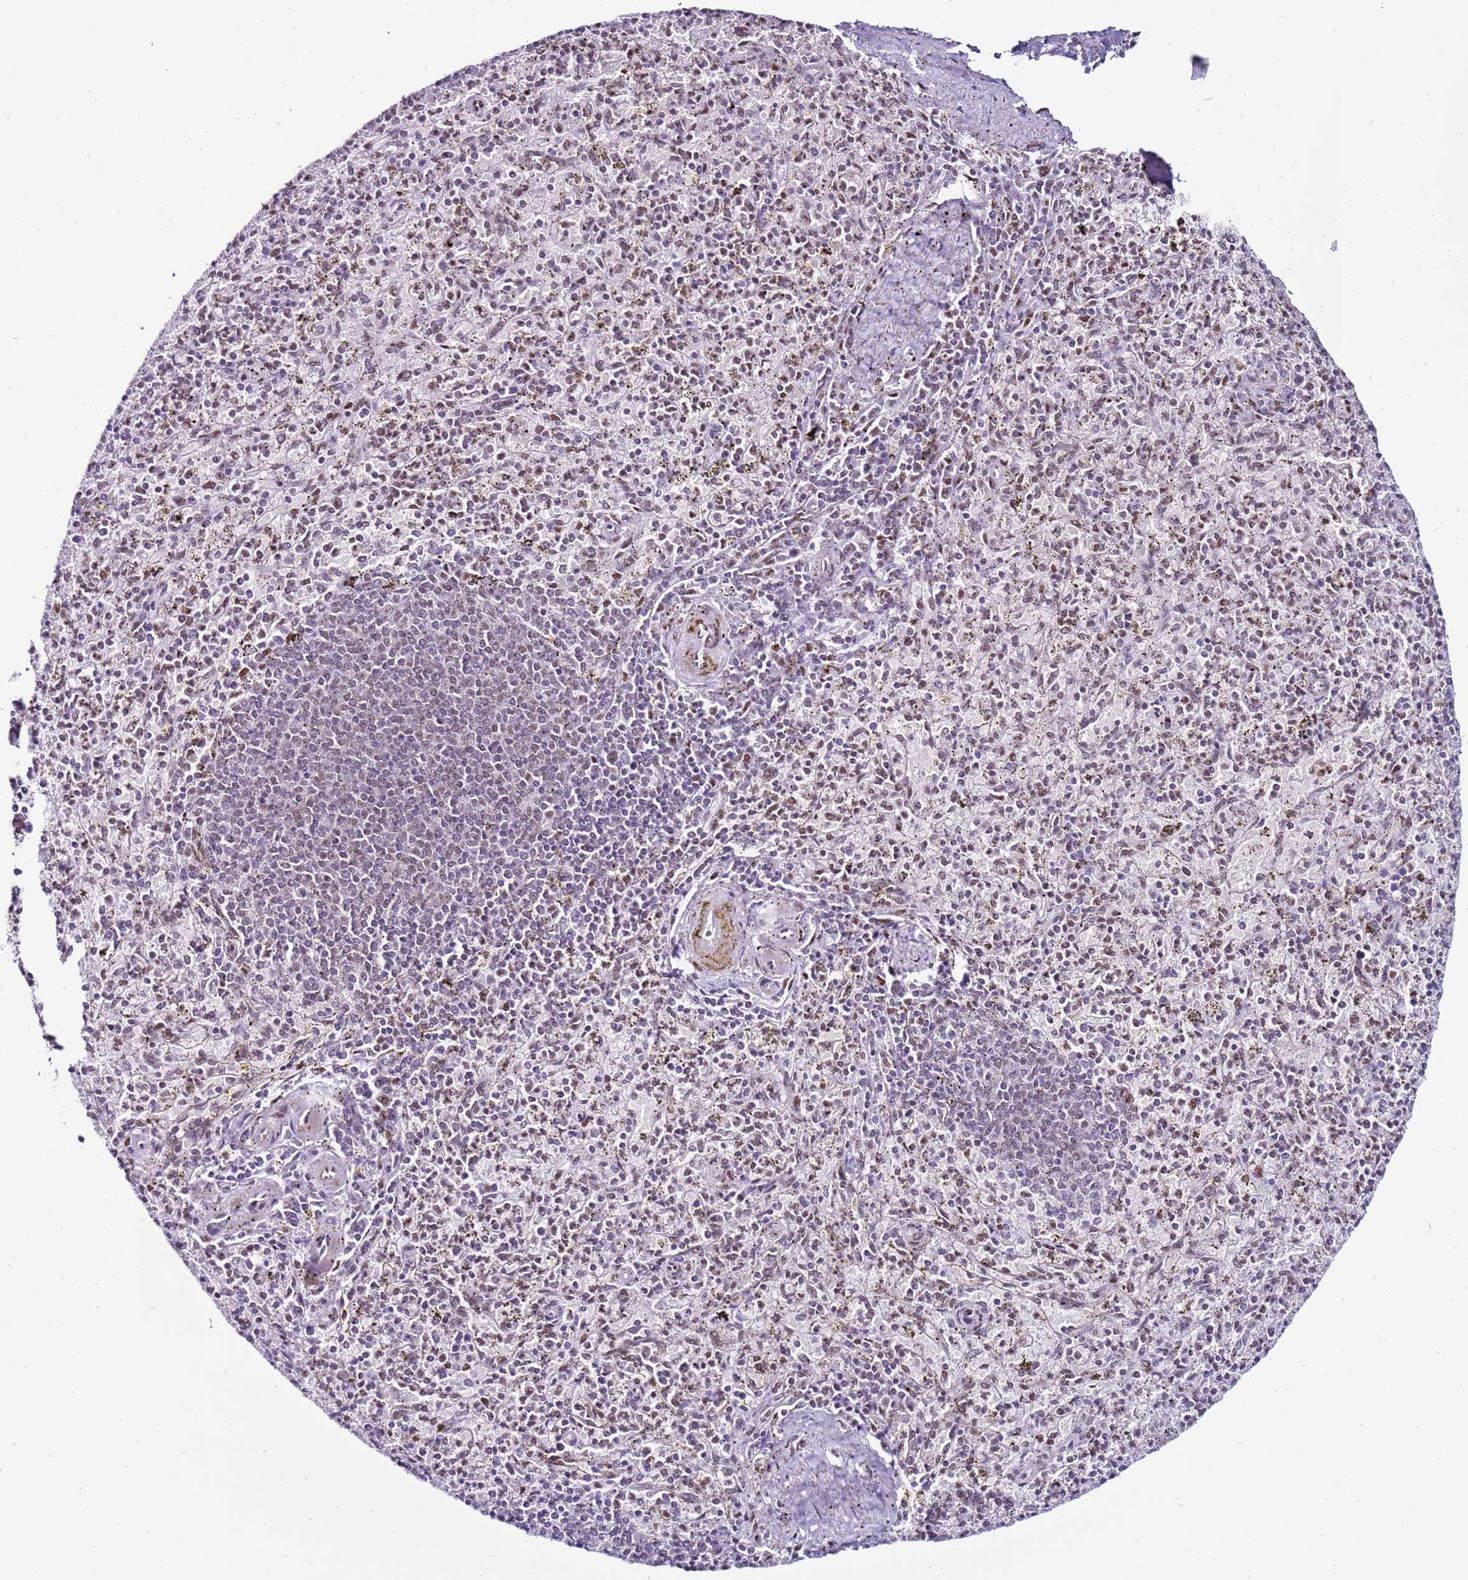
{"staining": {"intensity": "moderate", "quantity": "25%-75%", "location": "nuclear"}, "tissue": "spleen", "cell_type": "Cells in red pulp", "image_type": "normal", "snomed": [{"axis": "morphology", "description": "Normal tissue, NOS"}, {"axis": "topography", "description": "Spleen"}], "caption": "Immunohistochemistry (DAB (3,3'-diaminobenzidine)) staining of benign human spleen displays moderate nuclear protein staining in approximately 25%-75% of cells in red pulp. (DAB (3,3'-diaminobenzidine) IHC, brown staining for protein, blue staining for nuclei).", "gene": "KPNA4", "patient": {"sex": "male", "age": 72}}